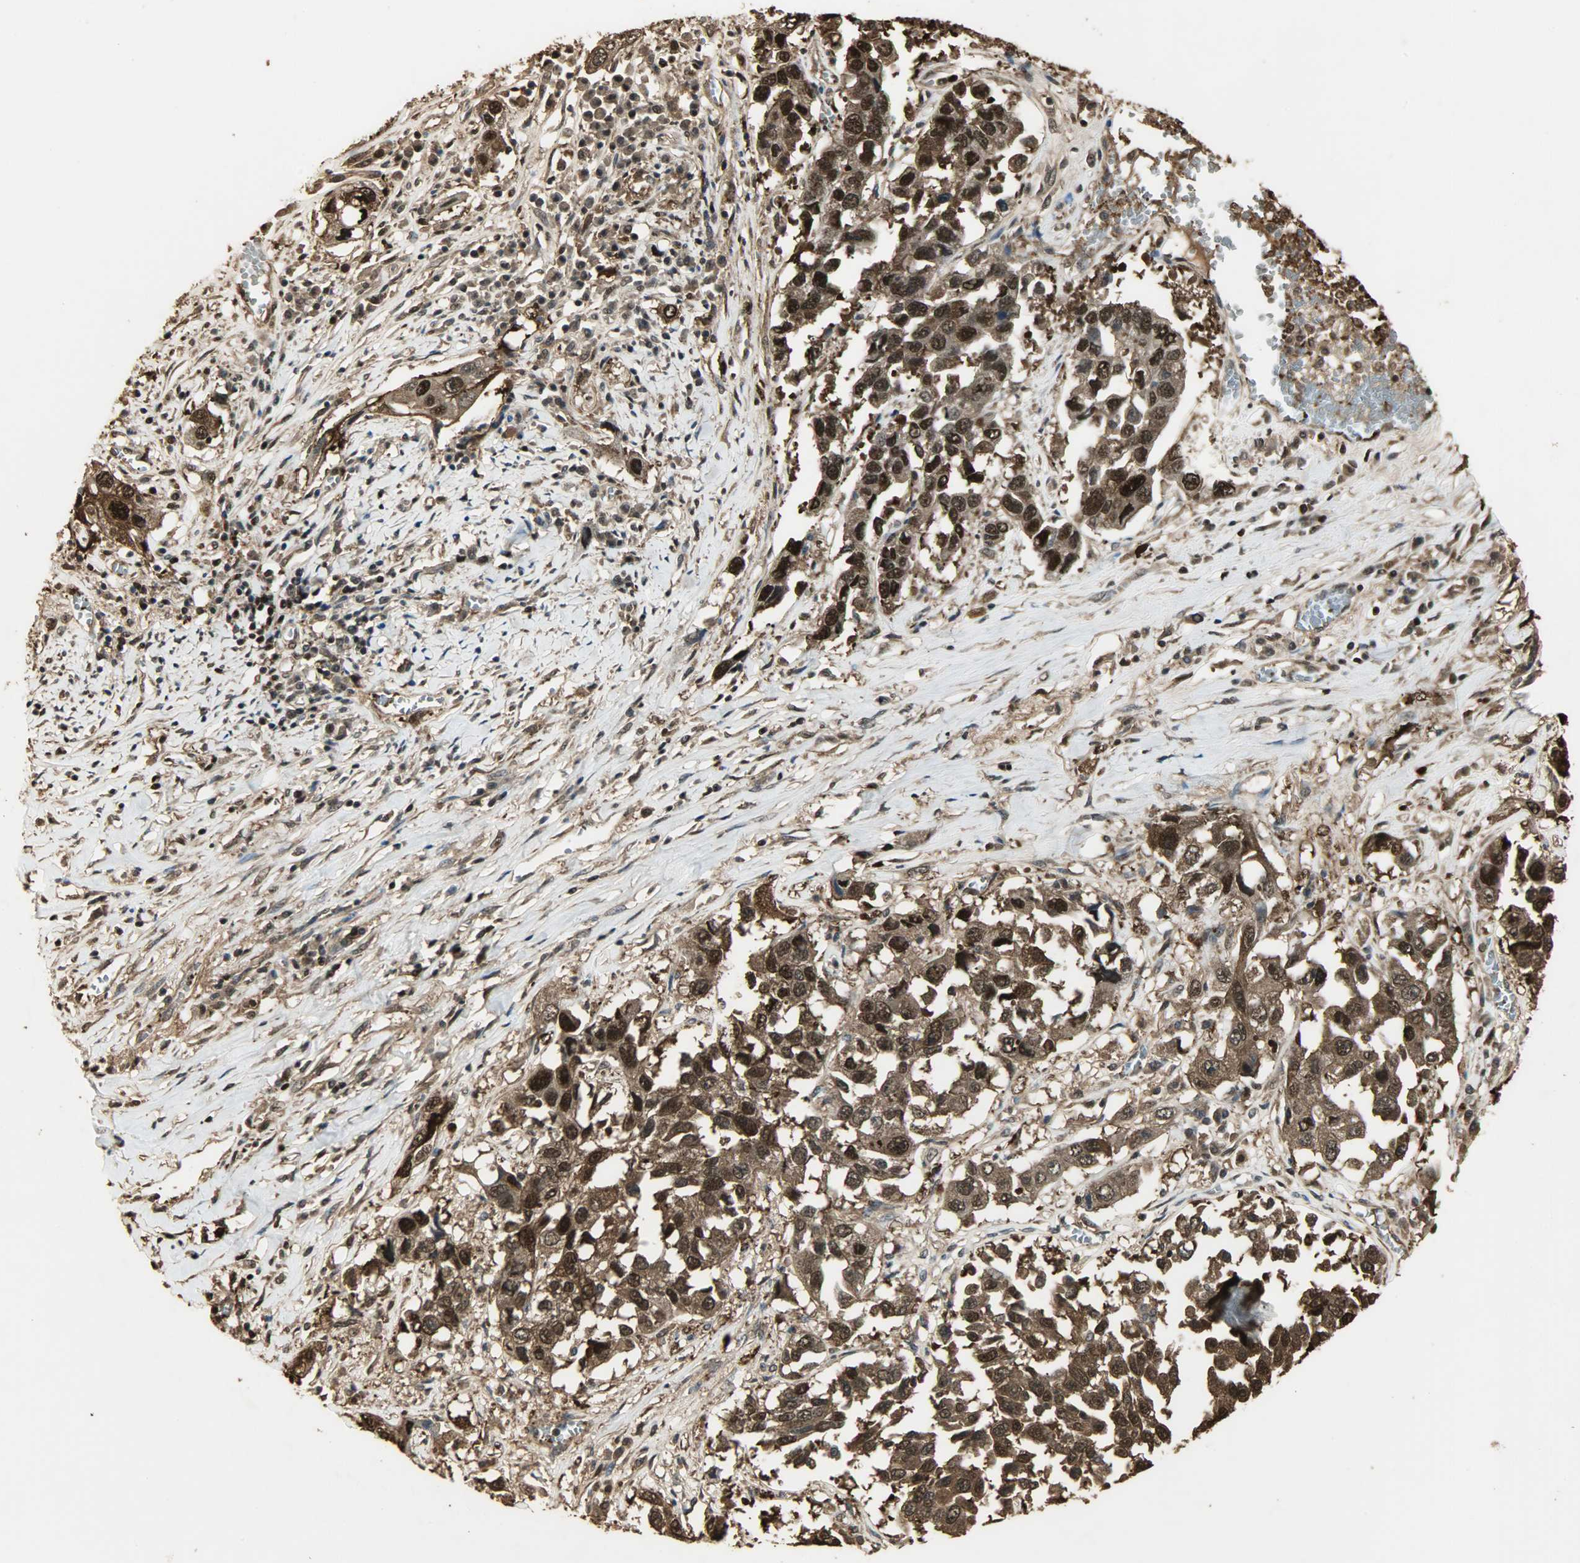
{"staining": {"intensity": "strong", "quantity": ">75%", "location": "cytoplasmic/membranous,nuclear"}, "tissue": "lung cancer", "cell_type": "Tumor cells", "image_type": "cancer", "snomed": [{"axis": "morphology", "description": "Squamous cell carcinoma, NOS"}, {"axis": "topography", "description": "Lung"}], "caption": "Protein staining of lung squamous cell carcinoma tissue reveals strong cytoplasmic/membranous and nuclear staining in about >75% of tumor cells.", "gene": "YWHAZ", "patient": {"sex": "male", "age": 71}}